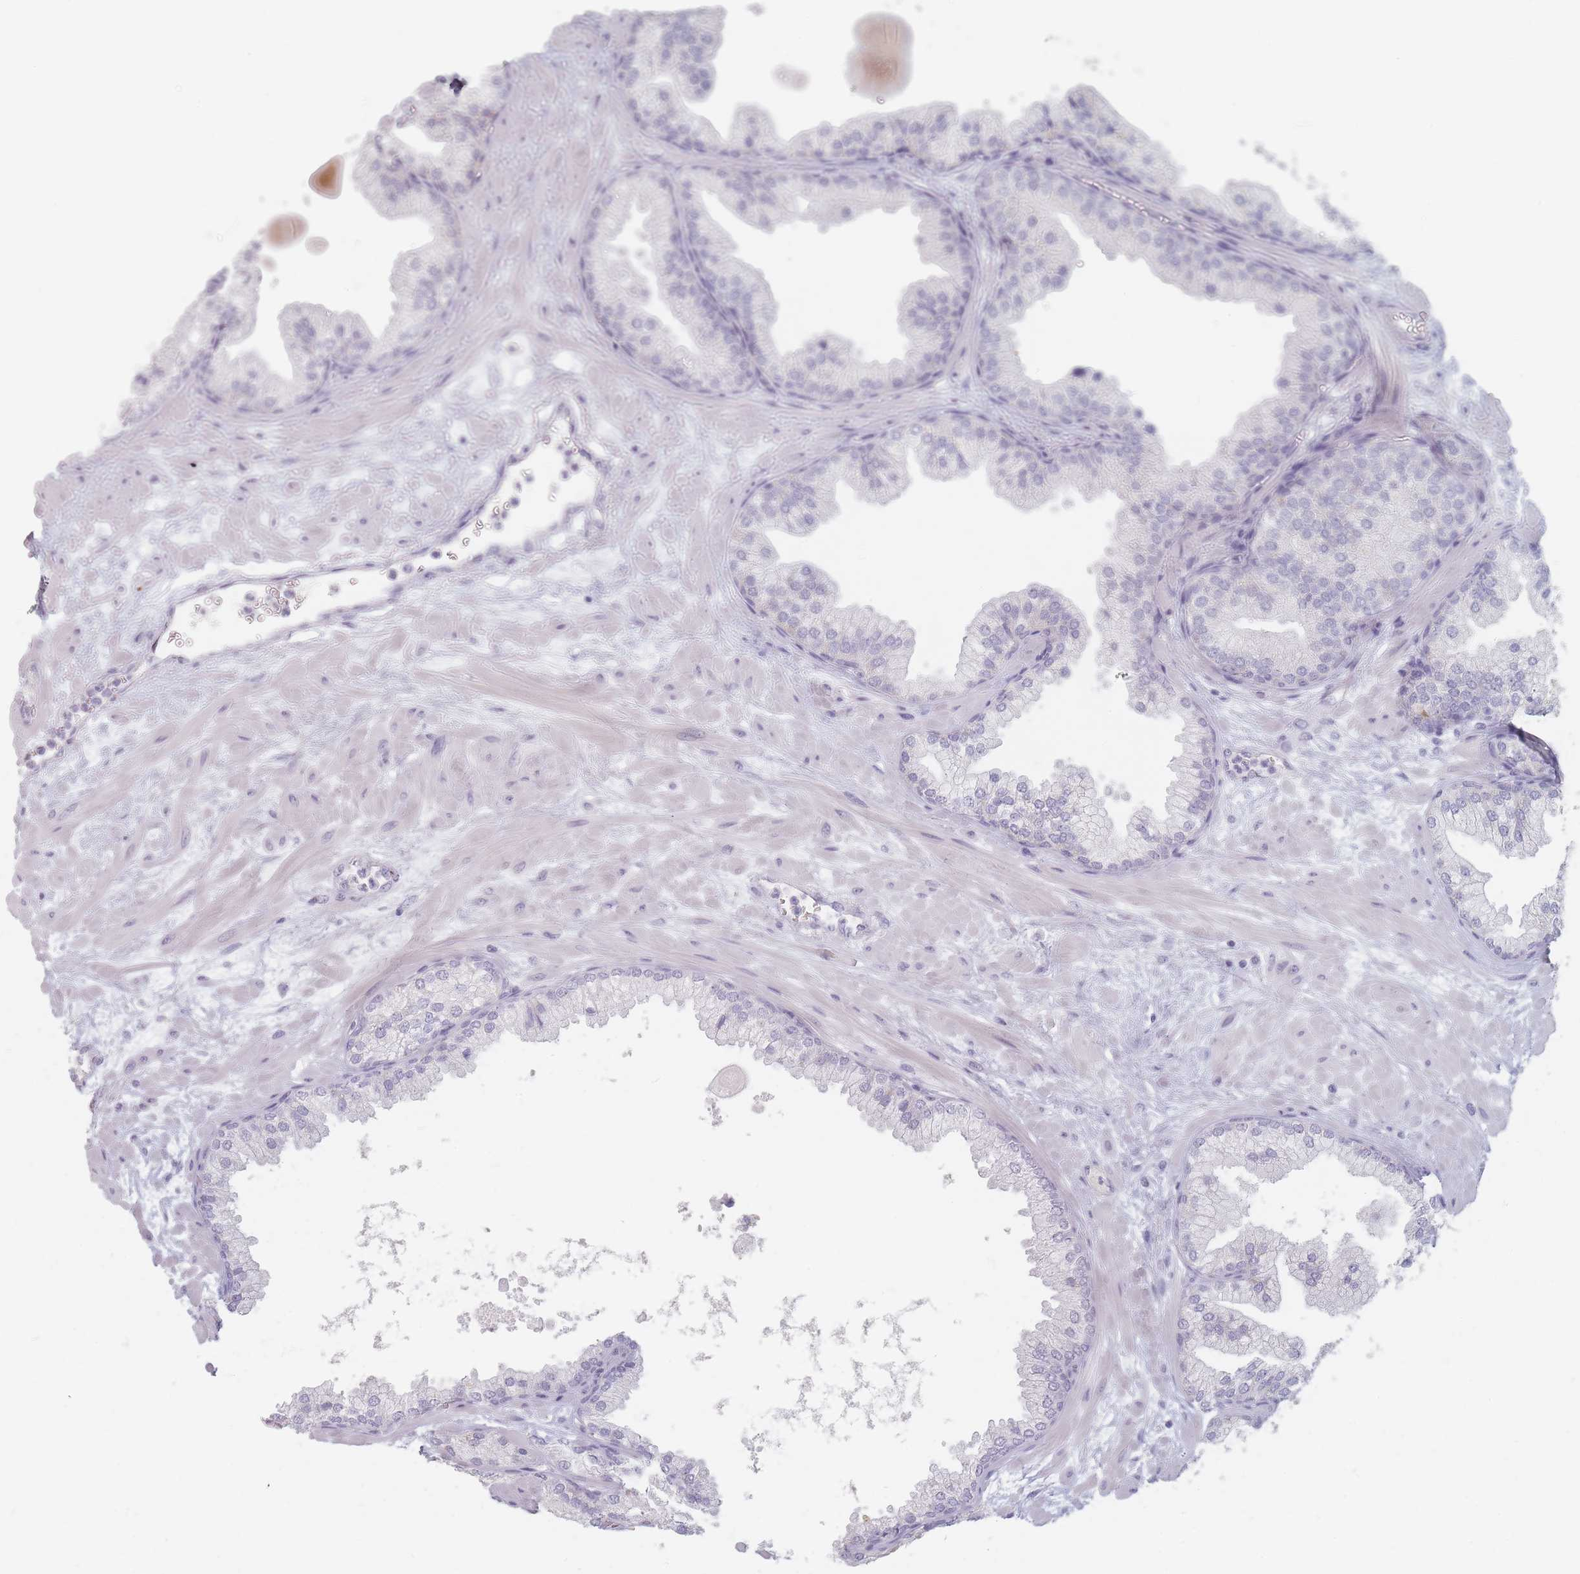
{"staining": {"intensity": "negative", "quantity": "none", "location": "none"}, "tissue": "prostate", "cell_type": "Glandular cells", "image_type": "normal", "snomed": [{"axis": "morphology", "description": "Normal tissue, NOS"}, {"axis": "topography", "description": "Prostate"}], "caption": "Micrograph shows no protein positivity in glandular cells of unremarkable prostate. (DAB immunohistochemistry, high magnification).", "gene": "HELZ2", "patient": {"sex": "male", "age": 61}}